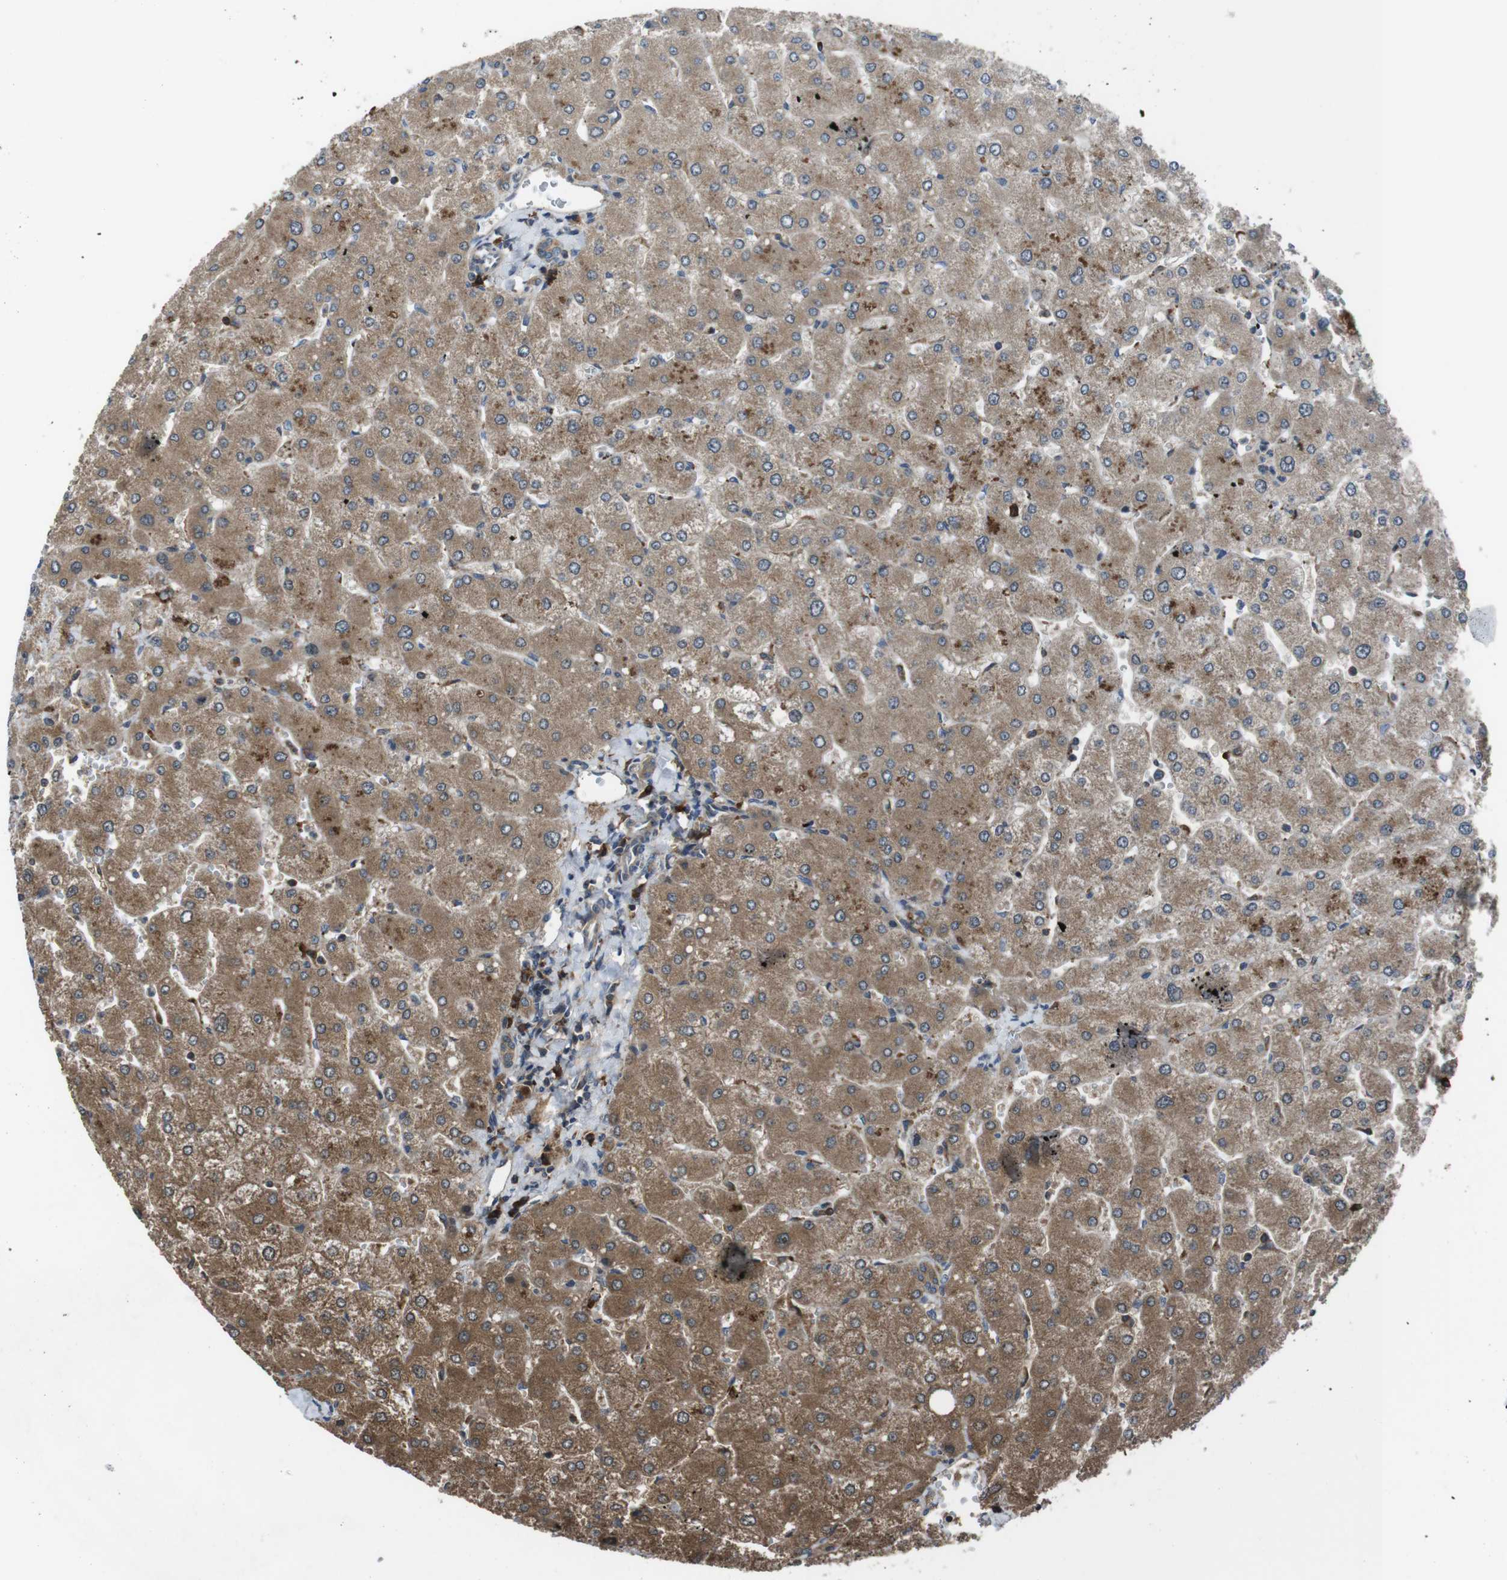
{"staining": {"intensity": "moderate", "quantity": ">75%", "location": "cytoplasmic/membranous"}, "tissue": "liver", "cell_type": "Cholangiocytes", "image_type": "normal", "snomed": [{"axis": "morphology", "description": "Normal tissue, NOS"}, {"axis": "topography", "description": "Liver"}], "caption": "High-power microscopy captured an immunohistochemistry (IHC) image of normal liver, revealing moderate cytoplasmic/membranous expression in about >75% of cholangiocytes.", "gene": "SLC22A23", "patient": {"sex": "male", "age": 55}}